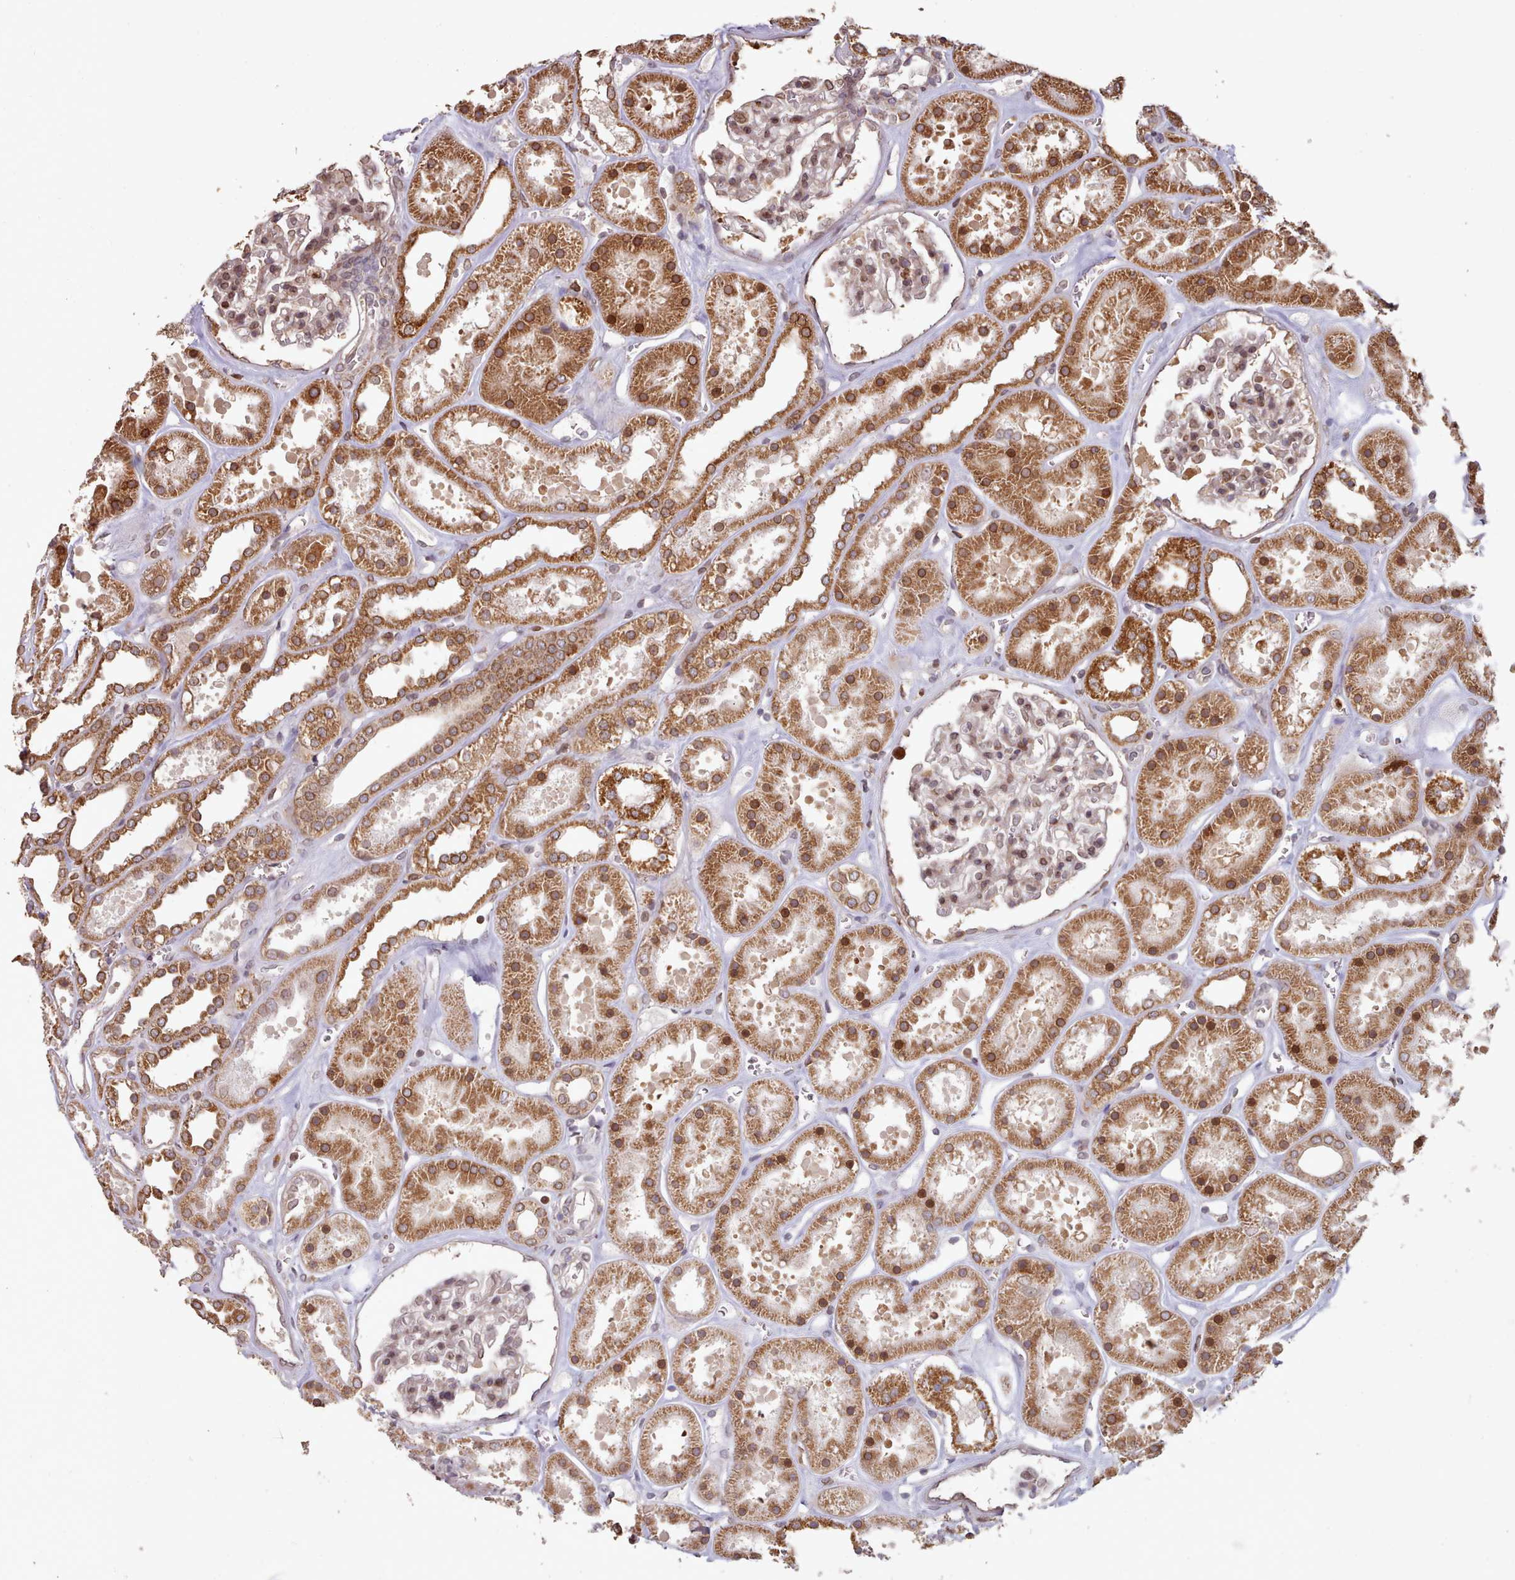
{"staining": {"intensity": "moderate", "quantity": "25%-75%", "location": "cytoplasmic/membranous,nuclear"}, "tissue": "kidney", "cell_type": "Cells in glomeruli", "image_type": "normal", "snomed": [{"axis": "morphology", "description": "Normal tissue, NOS"}, {"axis": "topography", "description": "Kidney"}], "caption": "IHC micrograph of benign human kidney stained for a protein (brown), which displays medium levels of moderate cytoplasmic/membranous,nuclear expression in approximately 25%-75% of cells in glomeruli.", "gene": "TOR1AIP1", "patient": {"sex": "female", "age": 41}}